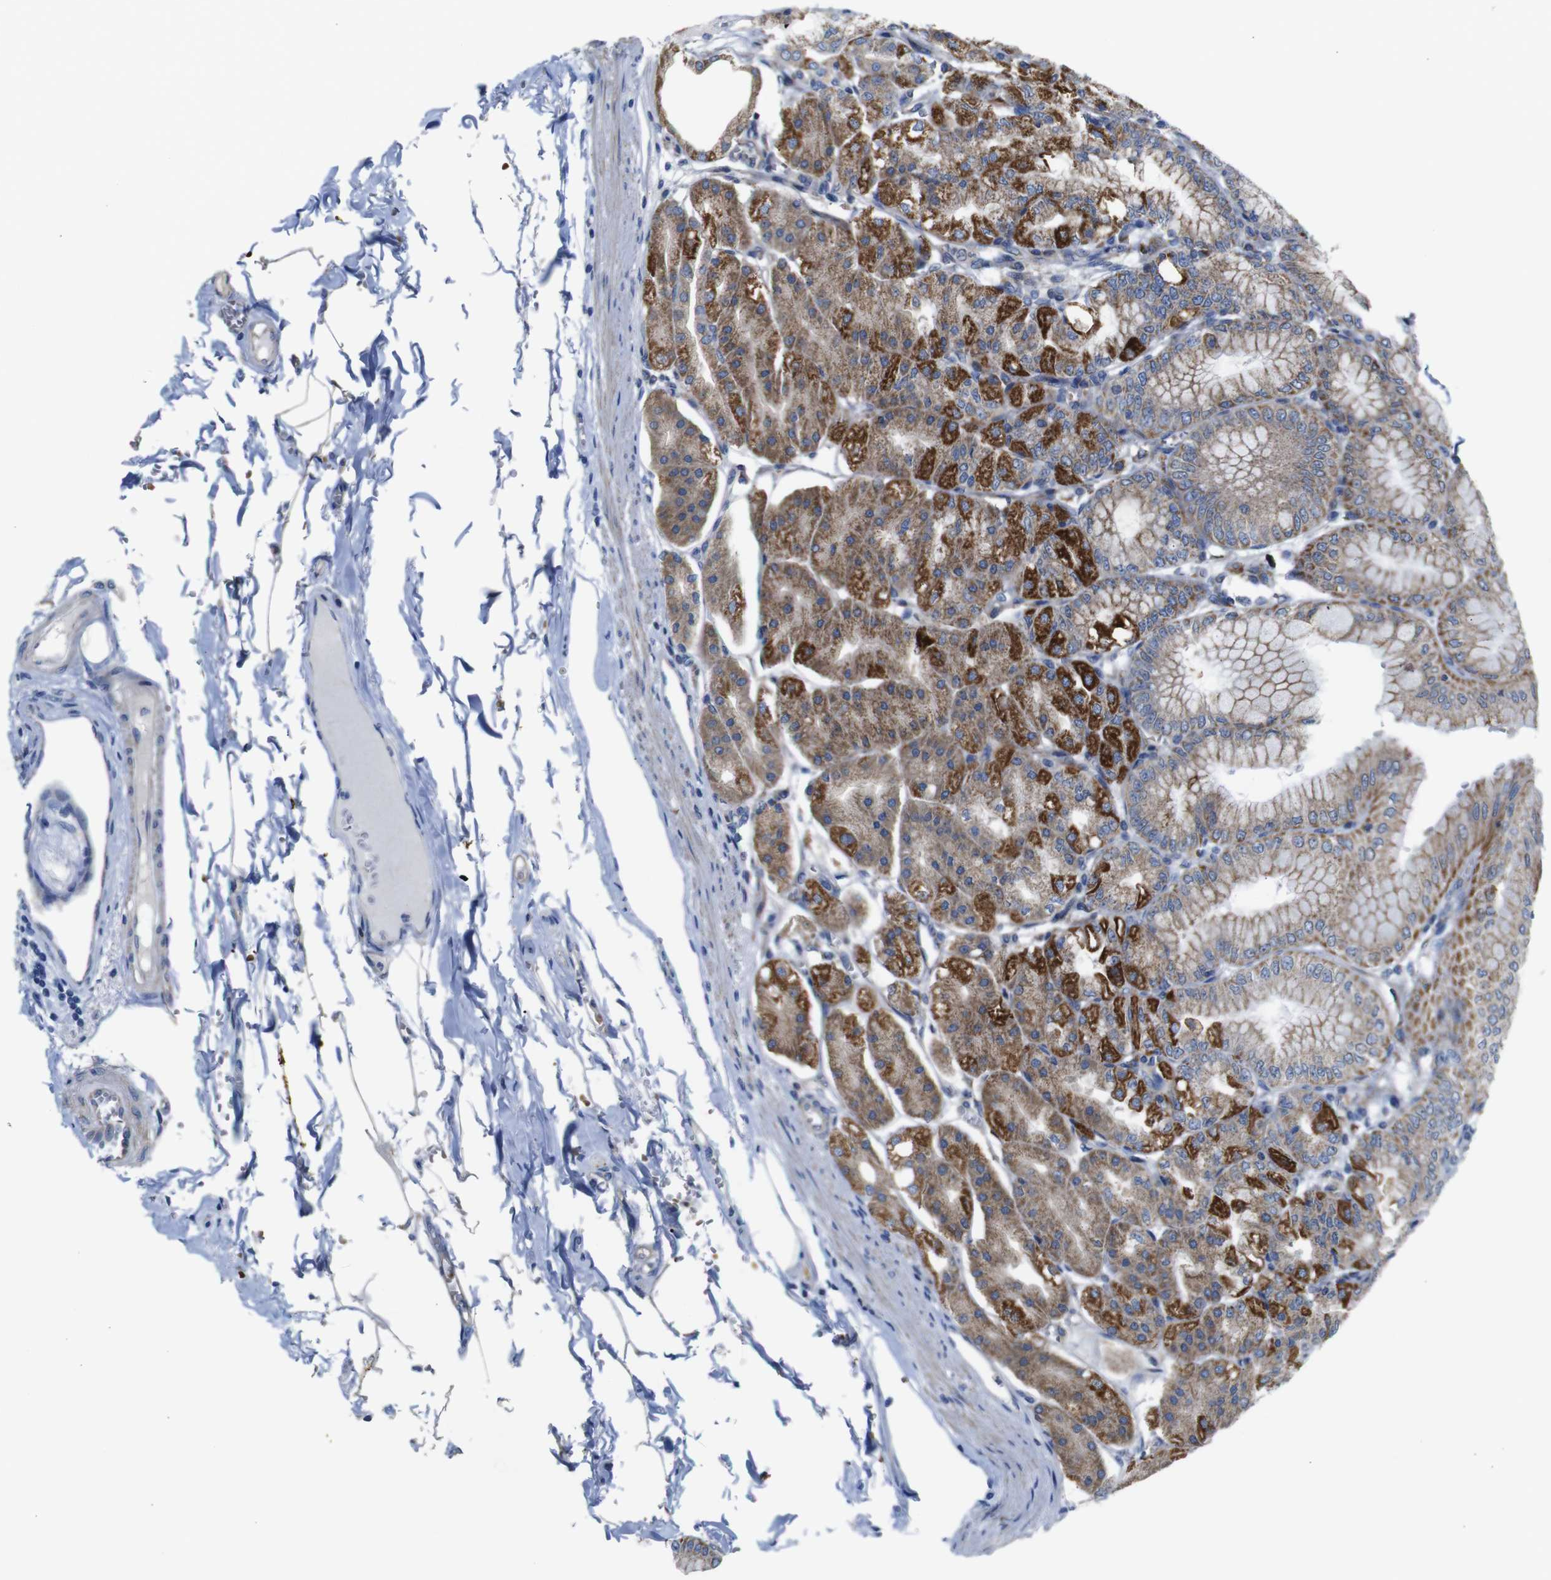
{"staining": {"intensity": "strong", "quantity": ">75%", "location": "cytoplasmic/membranous"}, "tissue": "stomach", "cell_type": "Glandular cells", "image_type": "normal", "snomed": [{"axis": "morphology", "description": "Normal tissue, NOS"}, {"axis": "topography", "description": "Stomach, lower"}], "caption": "Glandular cells demonstrate high levels of strong cytoplasmic/membranous expression in approximately >75% of cells in benign human stomach.", "gene": "PDCD1LG2", "patient": {"sex": "male", "age": 71}}